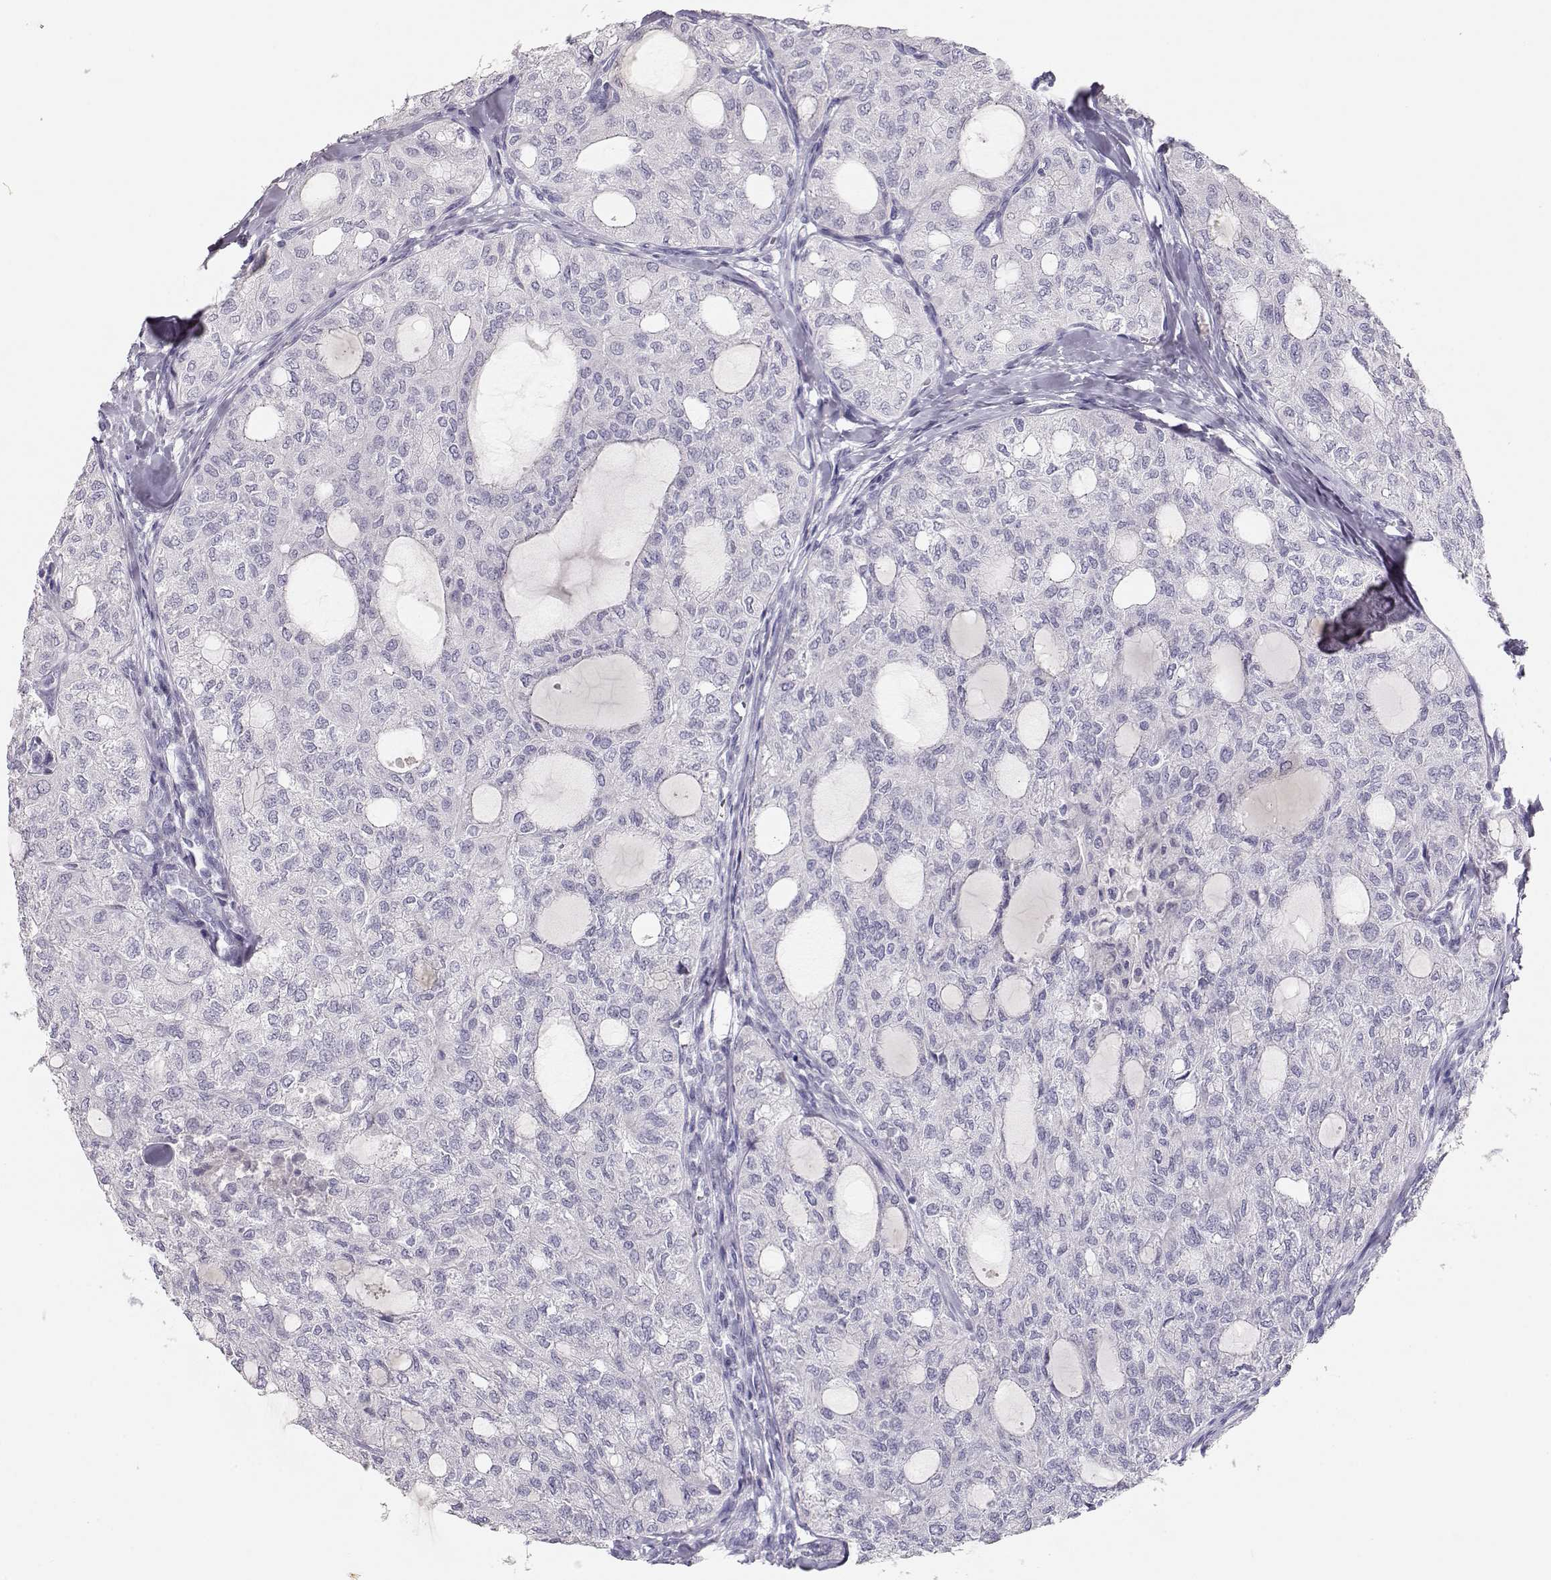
{"staining": {"intensity": "negative", "quantity": "none", "location": "none"}, "tissue": "thyroid cancer", "cell_type": "Tumor cells", "image_type": "cancer", "snomed": [{"axis": "morphology", "description": "Follicular adenoma carcinoma, NOS"}, {"axis": "topography", "description": "Thyroid gland"}], "caption": "The photomicrograph reveals no significant staining in tumor cells of thyroid cancer (follicular adenoma carcinoma). (Brightfield microscopy of DAB IHC at high magnification).", "gene": "LEPR", "patient": {"sex": "male", "age": 75}}